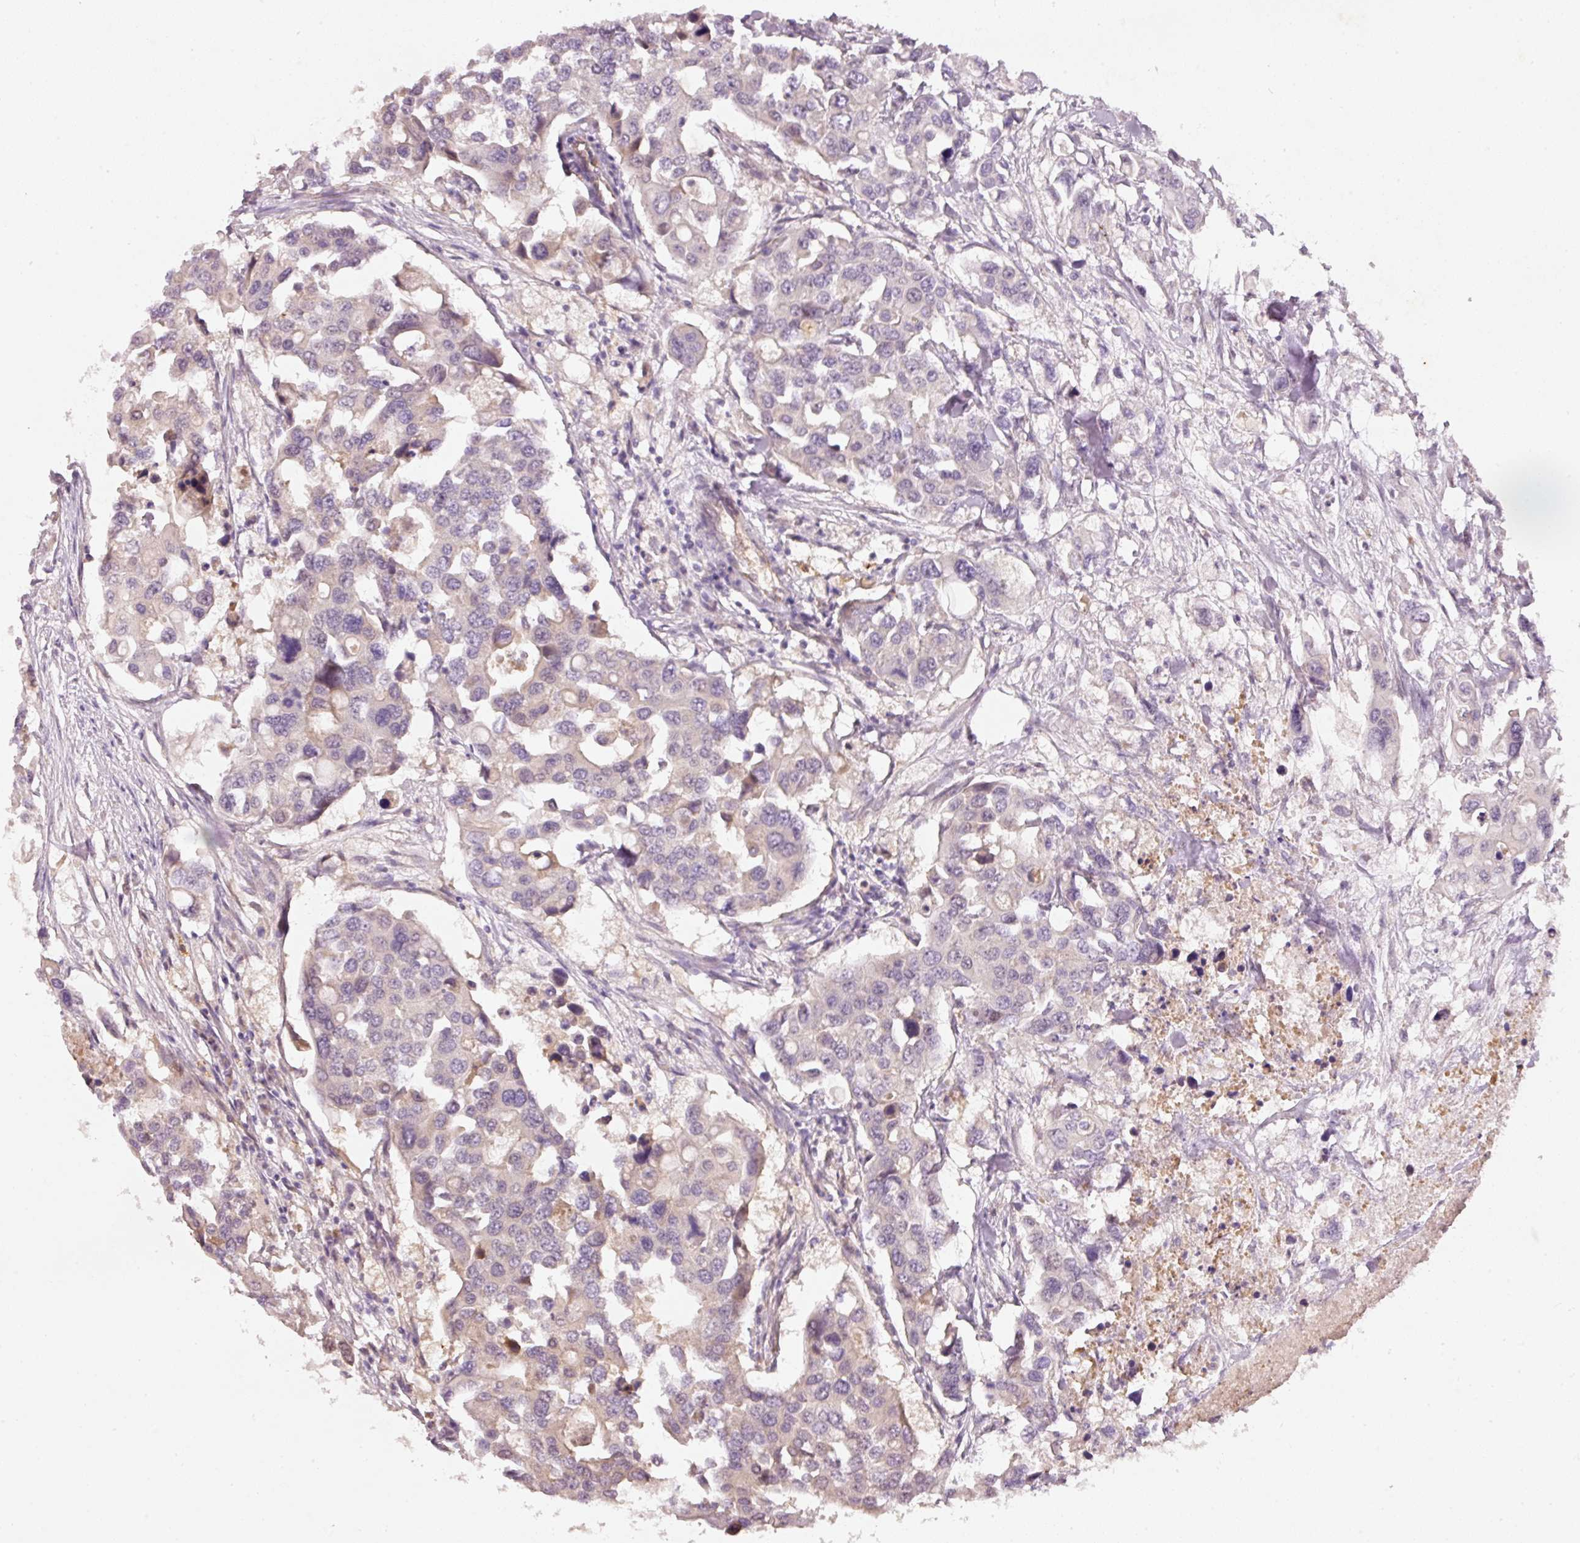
{"staining": {"intensity": "negative", "quantity": "none", "location": "none"}, "tissue": "colorectal cancer", "cell_type": "Tumor cells", "image_type": "cancer", "snomed": [{"axis": "morphology", "description": "Adenocarcinoma, NOS"}, {"axis": "topography", "description": "Colon"}], "caption": "This is an immunohistochemistry image of adenocarcinoma (colorectal). There is no staining in tumor cells.", "gene": "RGL2", "patient": {"sex": "male", "age": 77}}